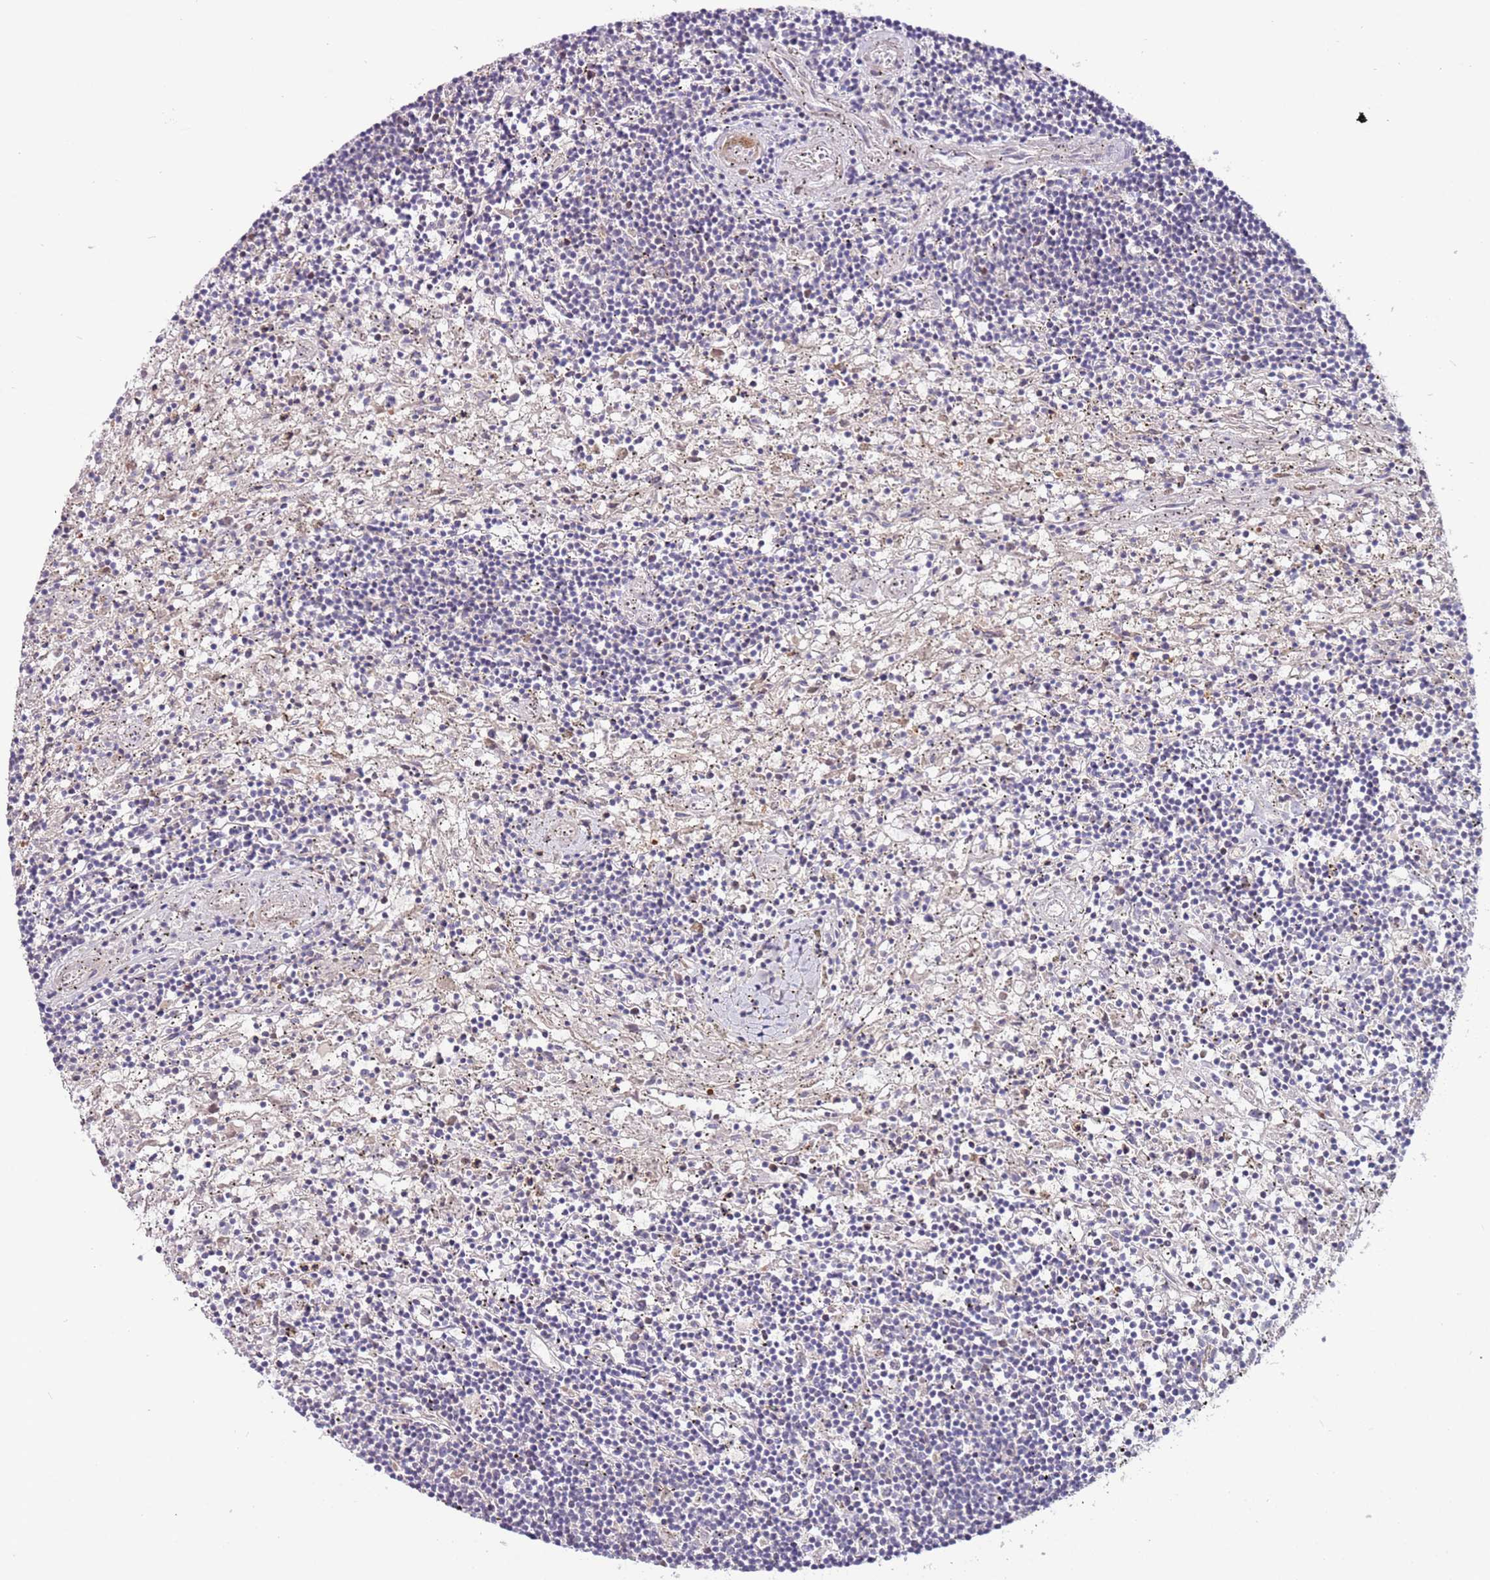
{"staining": {"intensity": "negative", "quantity": "none", "location": "none"}, "tissue": "lymphoma", "cell_type": "Tumor cells", "image_type": "cancer", "snomed": [{"axis": "morphology", "description": "Malignant lymphoma, non-Hodgkin's type, Low grade"}, {"axis": "topography", "description": "Spleen"}], "caption": "Micrograph shows no significant protein positivity in tumor cells of malignant lymphoma, non-Hodgkin's type (low-grade).", "gene": "MTG2", "patient": {"sex": "male", "age": 76}}